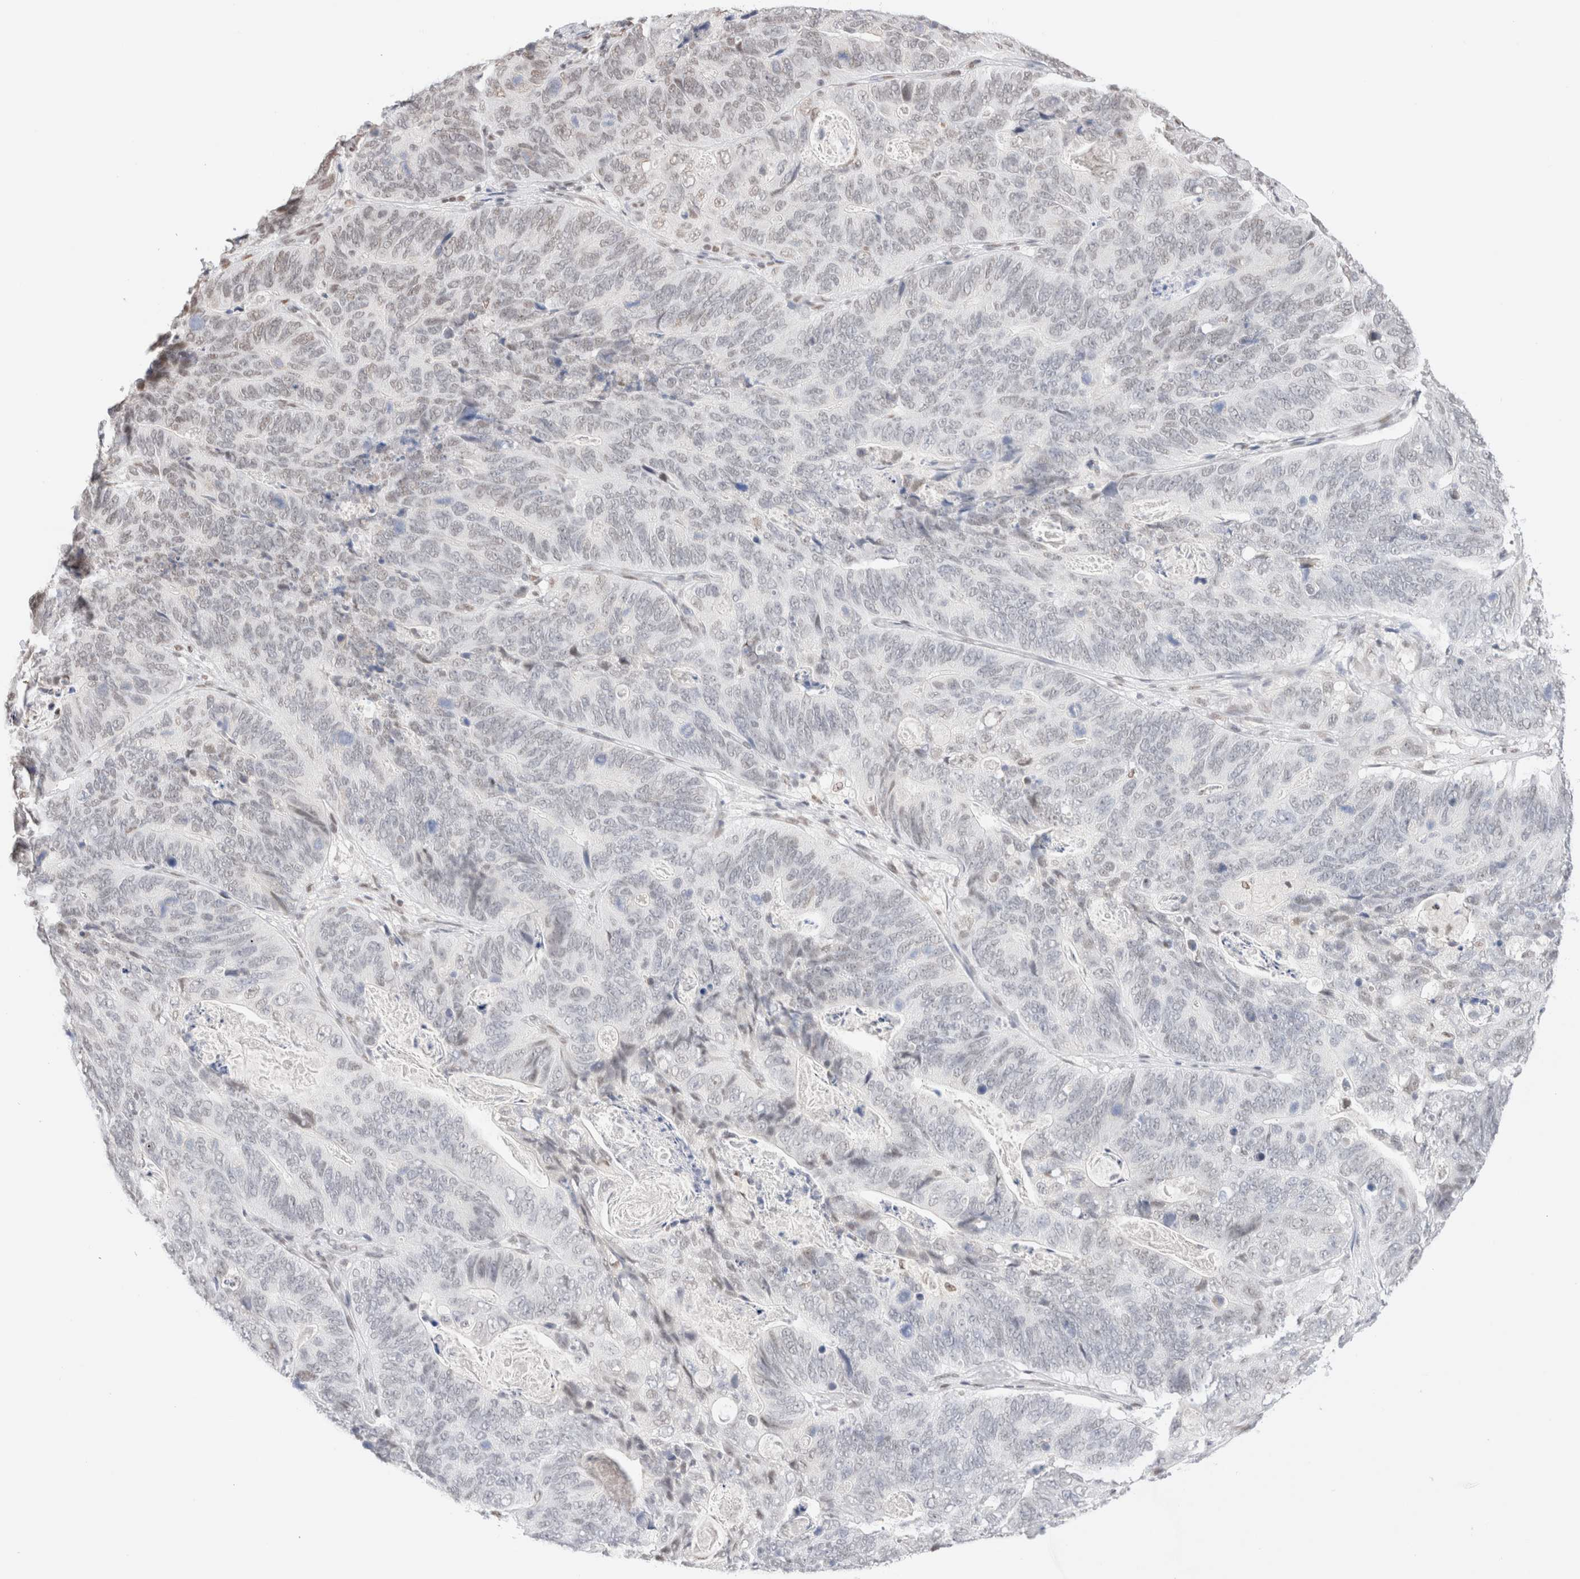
{"staining": {"intensity": "weak", "quantity": "<25%", "location": "nuclear"}, "tissue": "stomach cancer", "cell_type": "Tumor cells", "image_type": "cancer", "snomed": [{"axis": "morphology", "description": "Normal tissue, NOS"}, {"axis": "morphology", "description": "Adenocarcinoma, NOS"}, {"axis": "topography", "description": "Stomach"}], "caption": "This is a histopathology image of IHC staining of stomach cancer, which shows no positivity in tumor cells. (DAB (3,3'-diaminobenzidine) IHC with hematoxylin counter stain).", "gene": "SUPT3H", "patient": {"sex": "female", "age": 89}}